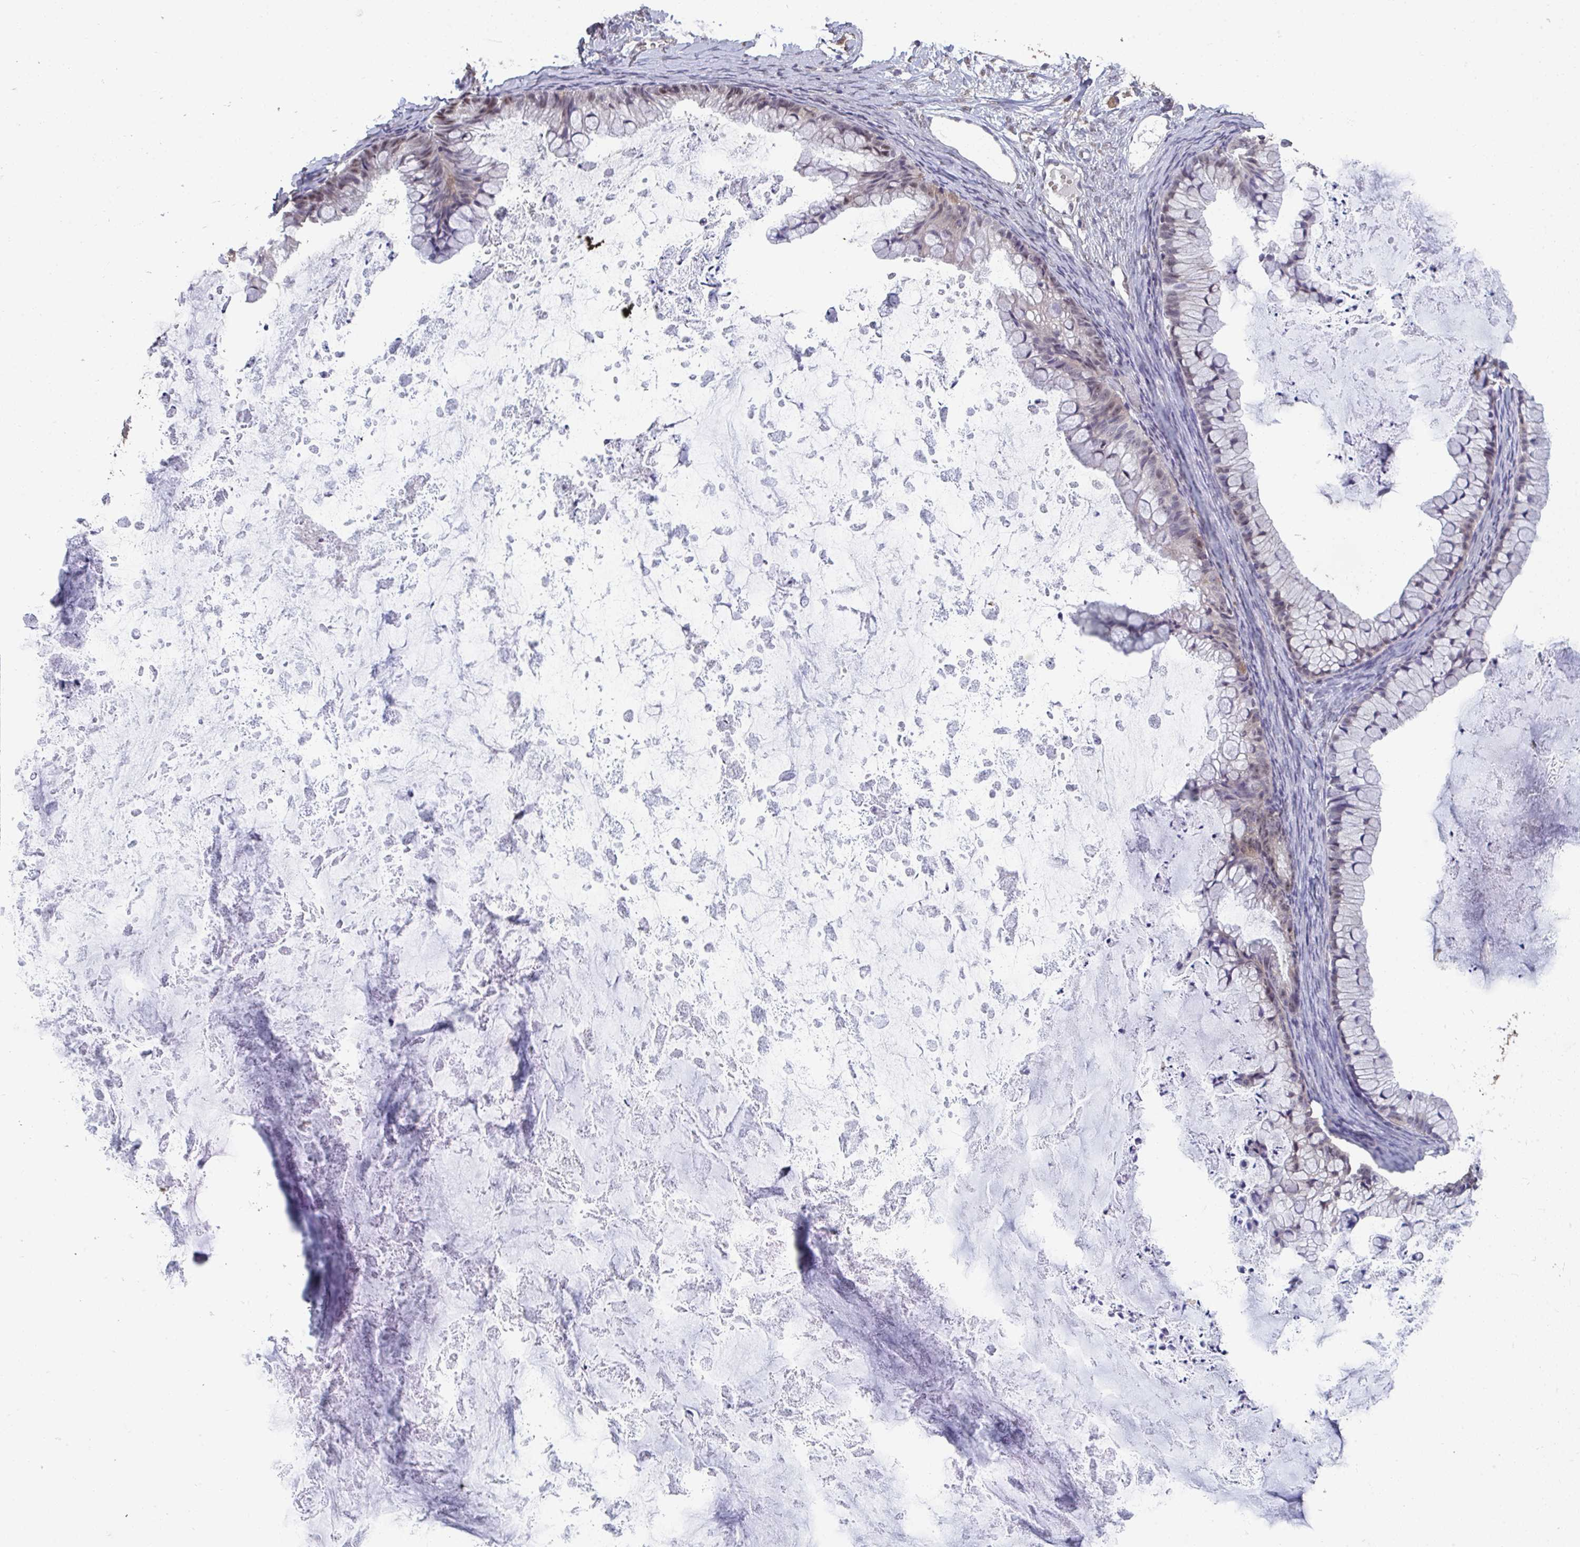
{"staining": {"intensity": "weak", "quantity": "25%-75%", "location": "cytoplasmic/membranous"}, "tissue": "ovarian cancer", "cell_type": "Tumor cells", "image_type": "cancer", "snomed": [{"axis": "morphology", "description": "Cystadenocarcinoma, mucinous, NOS"}, {"axis": "topography", "description": "Ovary"}], "caption": "Immunohistochemical staining of human ovarian mucinous cystadenocarcinoma demonstrates weak cytoplasmic/membranous protein expression in about 25%-75% of tumor cells. (Stains: DAB in brown, nuclei in blue, Microscopy: brightfield microscopy at high magnification).", "gene": "SENP3", "patient": {"sex": "female", "age": 35}}